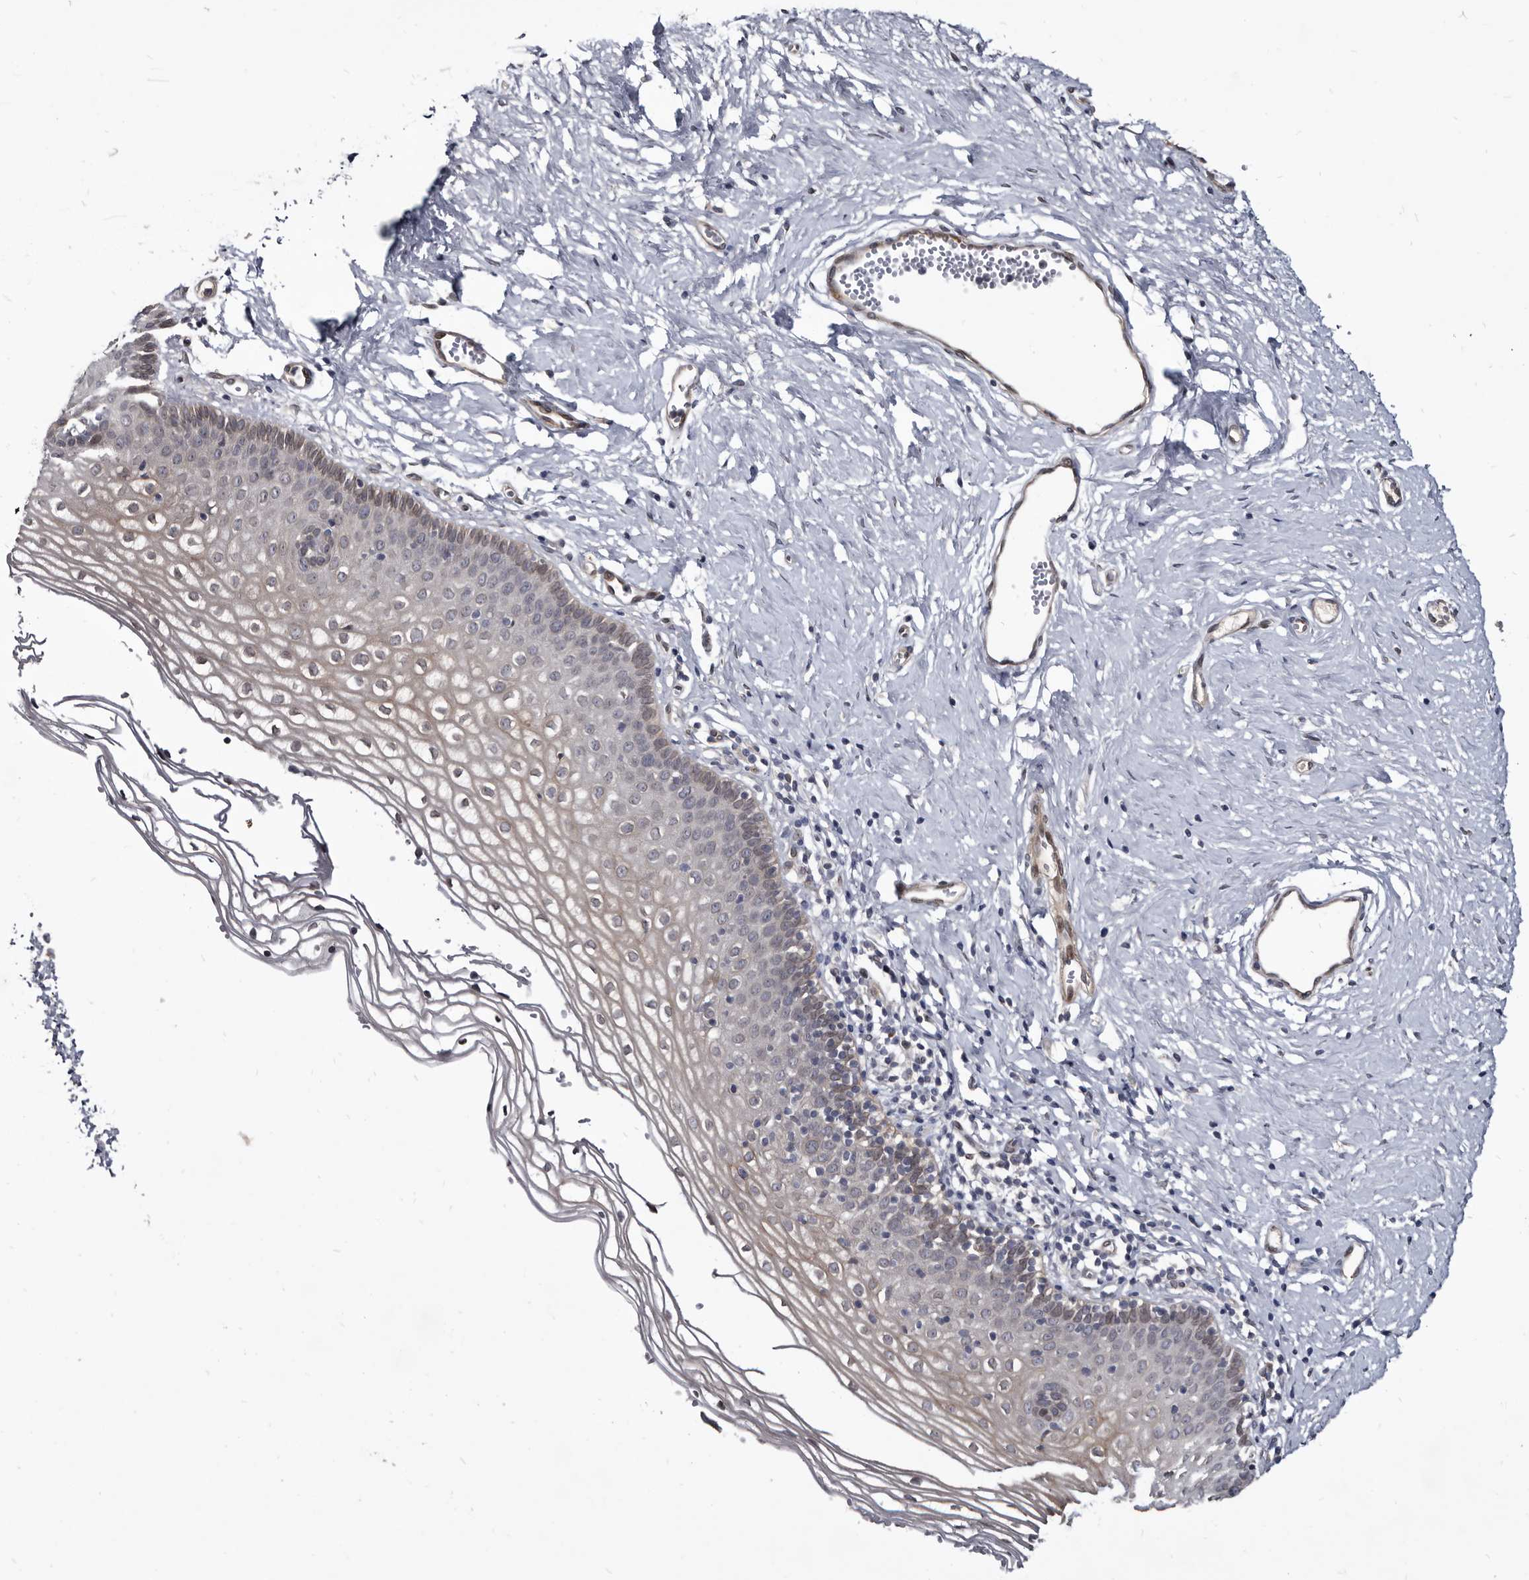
{"staining": {"intensity": "weak", "quantity": "25%-75%", "location": "cytoplasmic/membranous"}, "tissue": "vagina", "cell_type": "Squamous epithelial cells", "image_type": "normal", "snomed": [{"axis": "morphology", "description": "Normal tissue, NOS"}, {"axis": "topography", "description": "Vagina"}], "caption": "This histopathology image exhibits IHC staining of normal vagina, with low weak cytoplasmic/membranous expression in approximately 25%-75% of squamous epithelial cells.", "gene": "PROM1", "patient": {"sex": "female", "age": 32}}